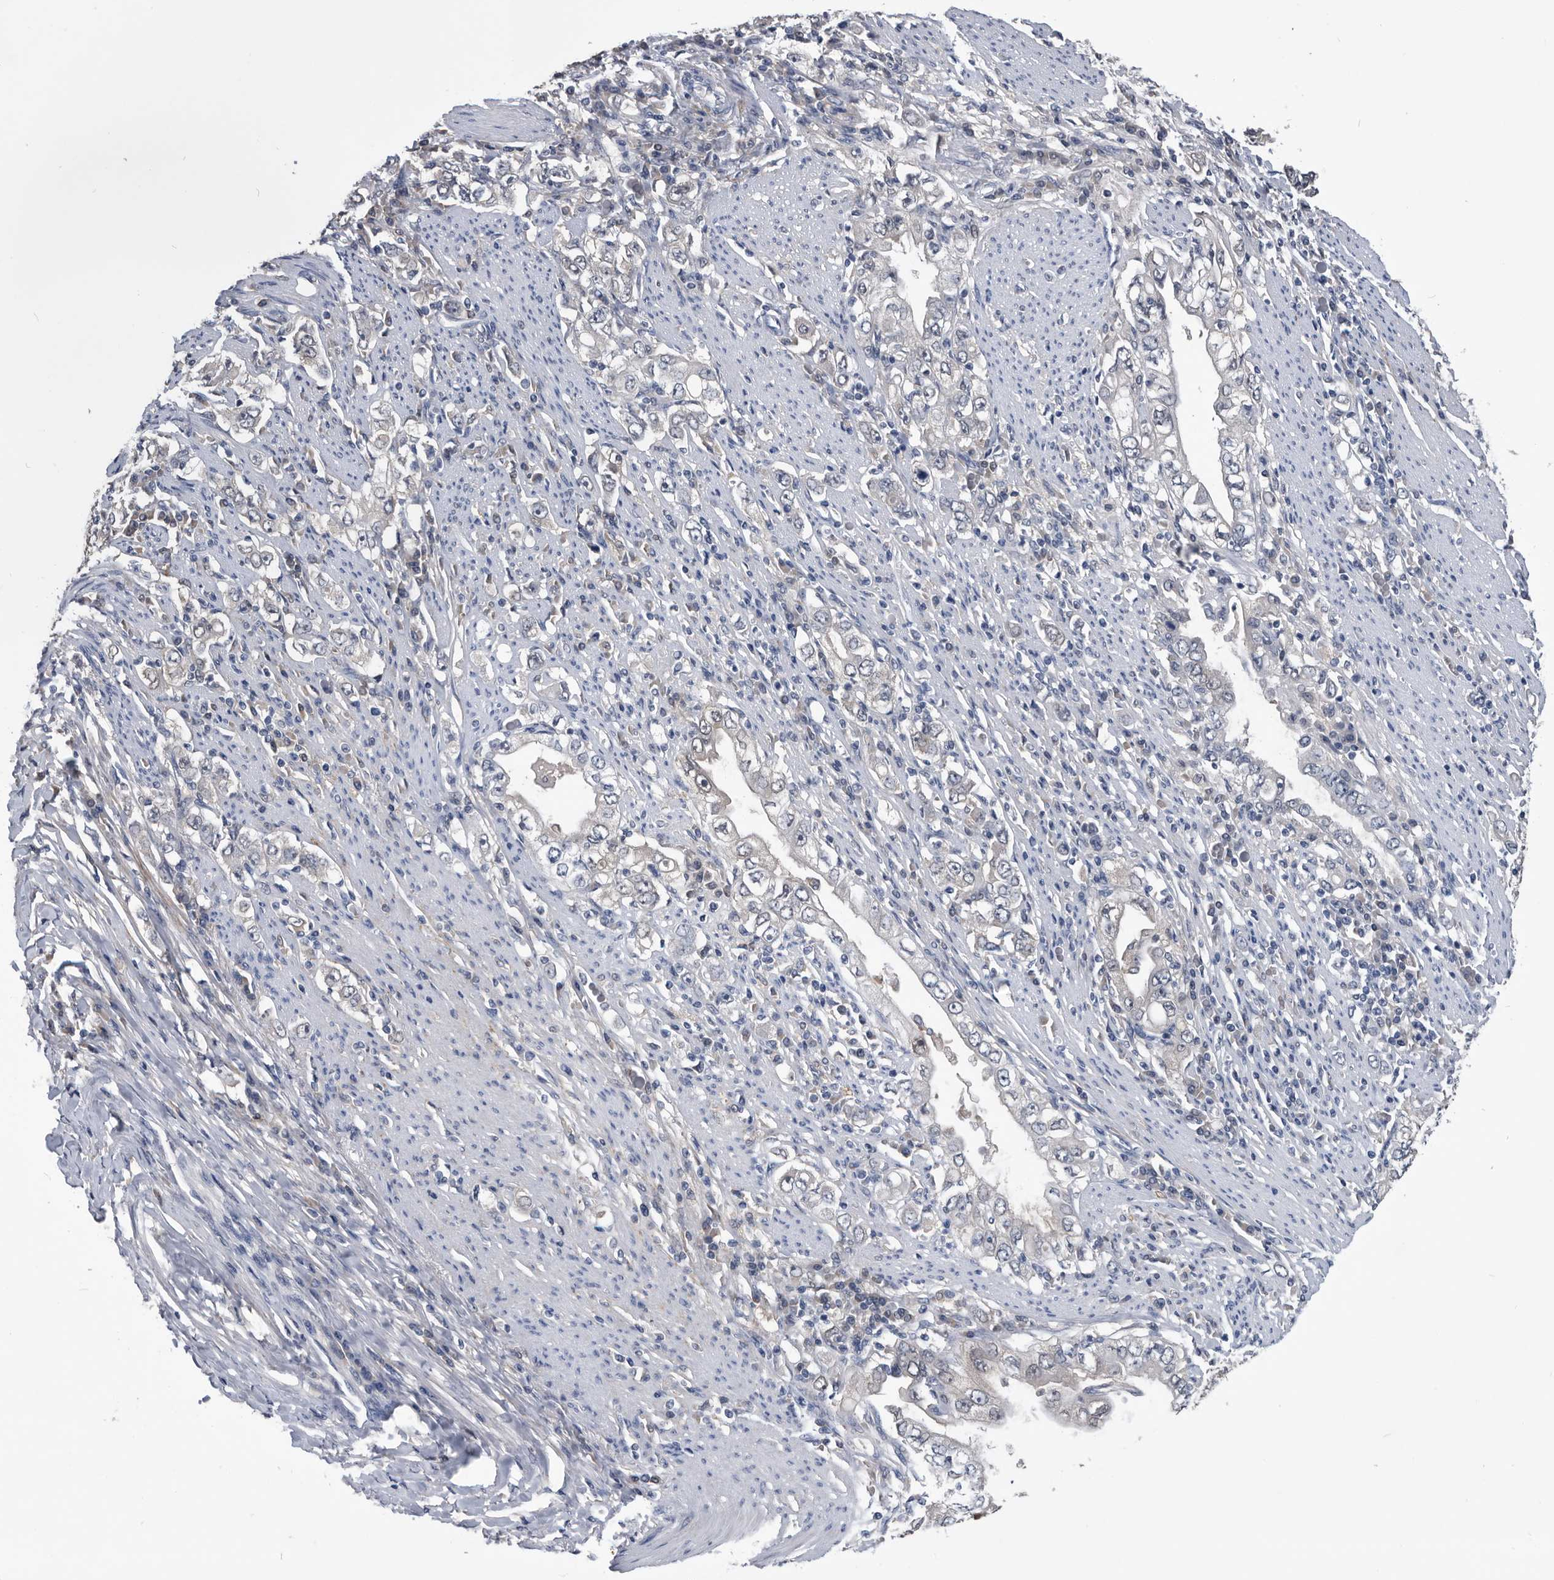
{"staining": {"intensity": "negative", "quantity": "none", "location": "none"}, "tissue": "stomach cancer", "cell_type": "Tumor cells", "image_type": "cancer", "snomed": [{"axis": "morphology", "description": "Adenocarcinoma, NOS"}, {"axis": "topography", "description": "Stomach, lower"}], "caption": "Photomicrograph shows no protein positivity in tumor cells of stomach adenocarcinoma tissue. (Stains: DAB immunohistochemistry with hematoxylin counter stain, Microscopy: brightfield microscopy at high magnification).", "gene": "PDXK", "patient": {"sex": "female", "age": 72}}